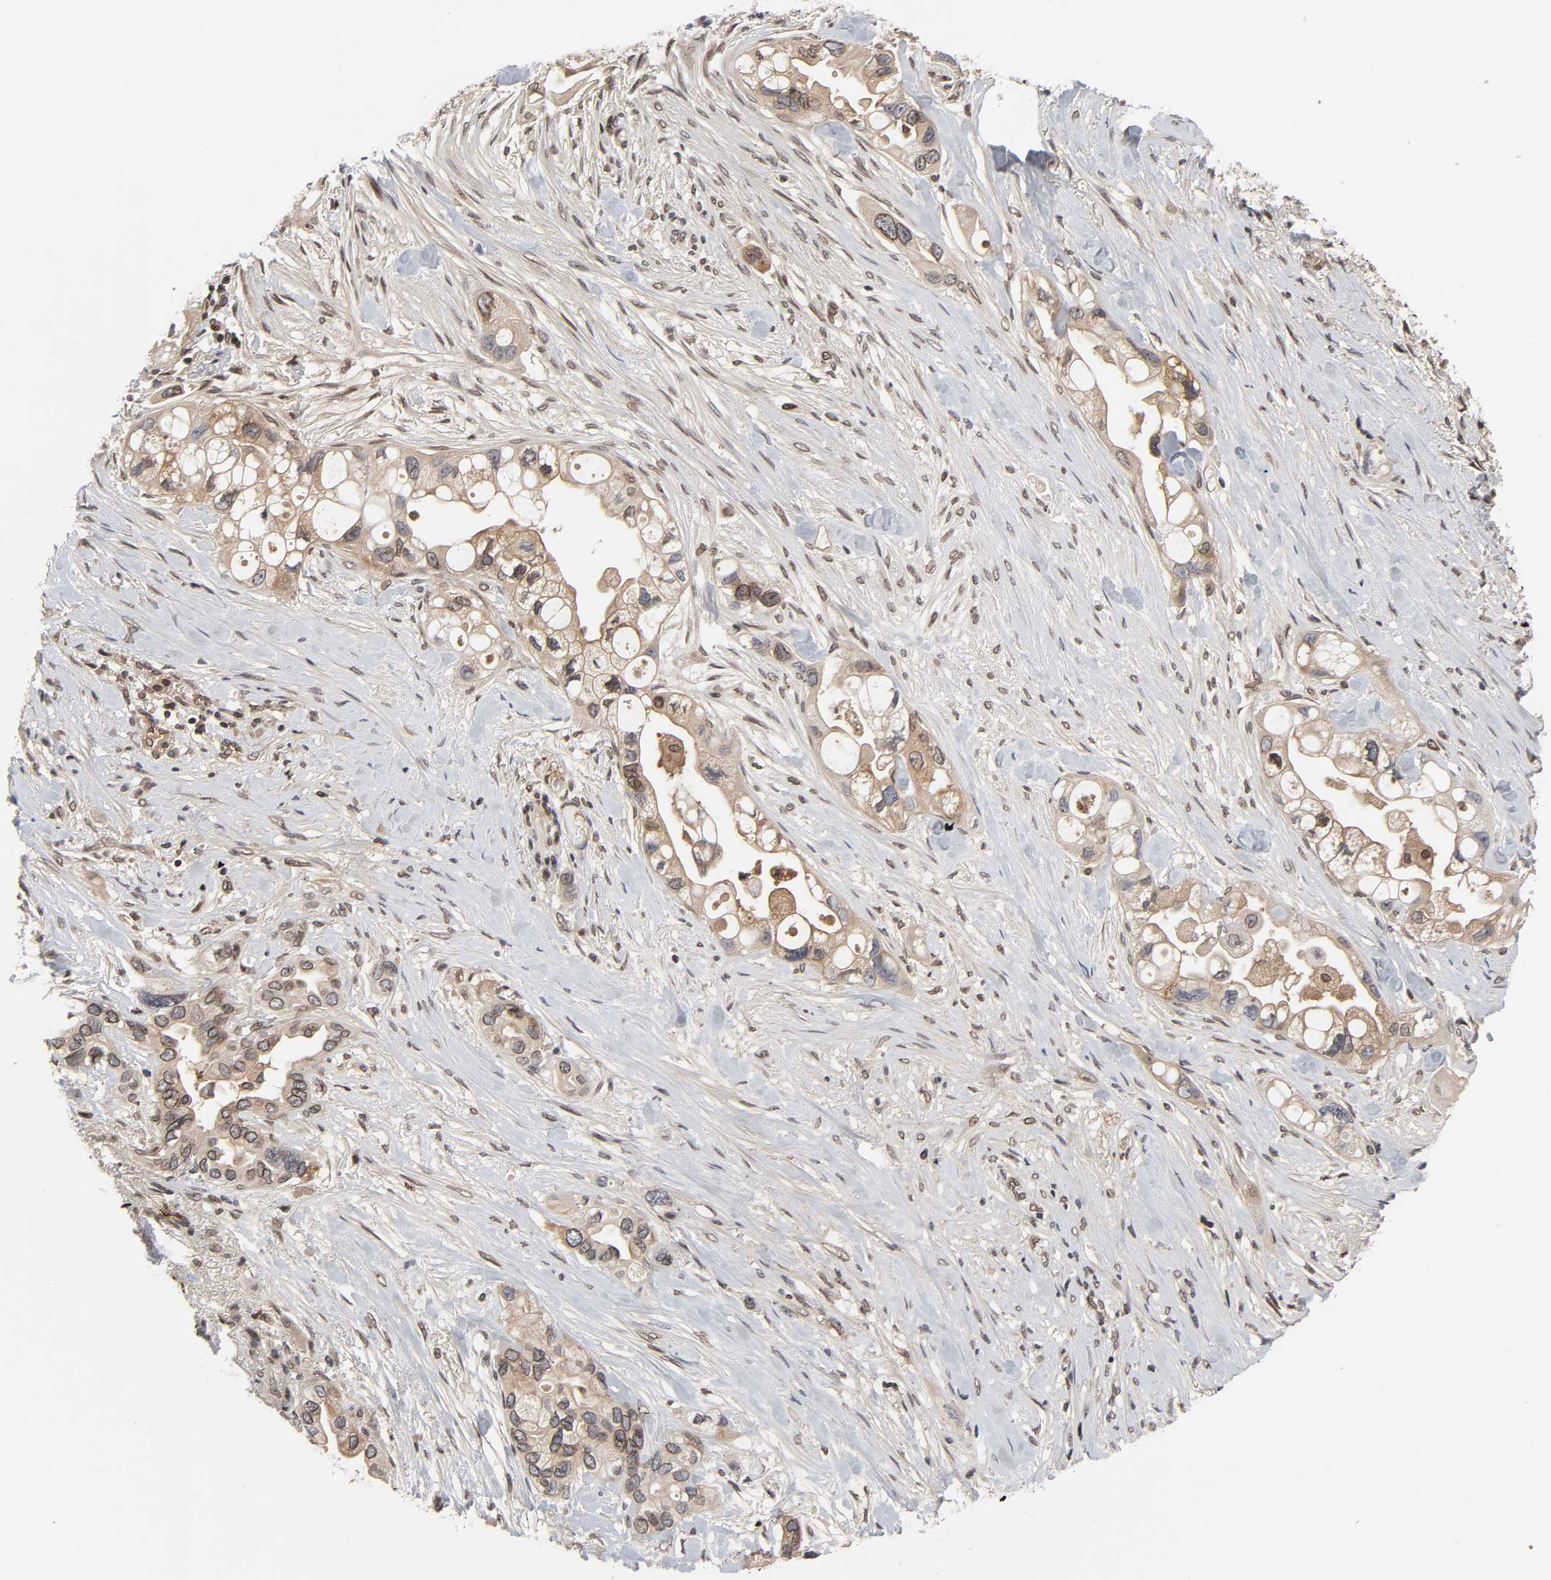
{"staining": {"intensity": "strong", "quantity": ">75%", "location": "cytoplasmic/membranous,nuclear"}, "tissue": "pancreatic cancer", "cell_type": "Tumor cells", "image_type": "cancer", "snomed": [{"axis": "morphology", "description": "Adenocarcinoma, NOS"}, {"axis": "topography", "description": "Pancreas"}], "caption": "Tumor cells display strong cytoplasmic/membranous and nuclear positivity in about >75% of cells in pancreatic cancer.", "gene": "CPN2", "patient": {"sex": "female", "age": 77}}